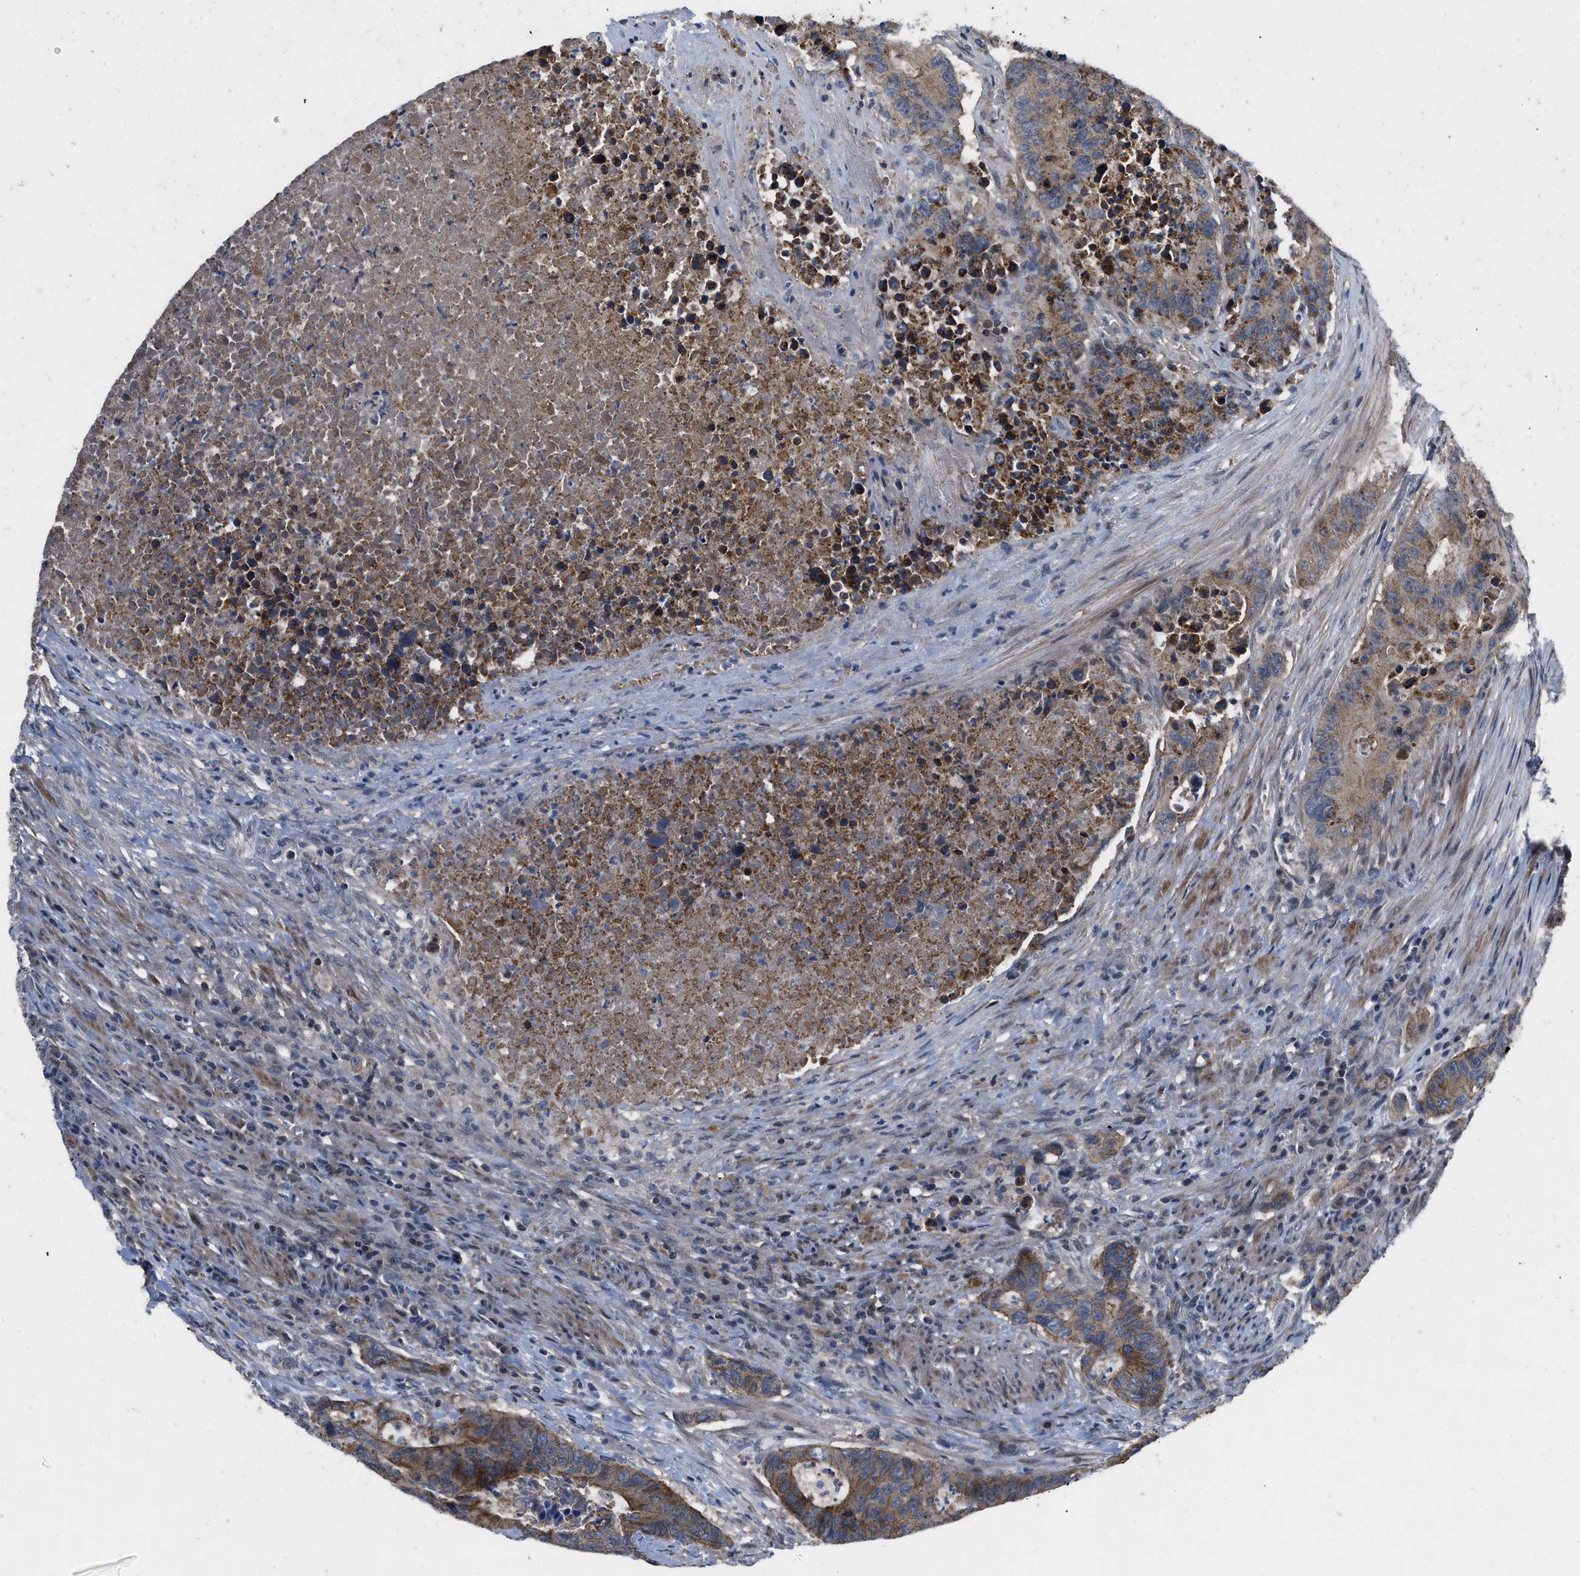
{"staining": {"intensity": "moderate", "quantity": ">75%", "location": "cytoplasmic/membranous"}, "tissue": "colorectal cancer", "cell_type": "Tumor cells", "image_type": "cancer", "snomed": [{"axis": "morphology", "description": "Adenocarcinoma, NOS"}, {"axis": "topography", "description": "Colon"}], "caption": "Adenocarcinoma (colorectal) was stained to show a protein in brown. There is medium levels of moderate cytoplasmic/membranous expression in approximately >75% of tumor cells.", "gene": "PRDM14", "patient": {"sex": "male", "age": 87}}